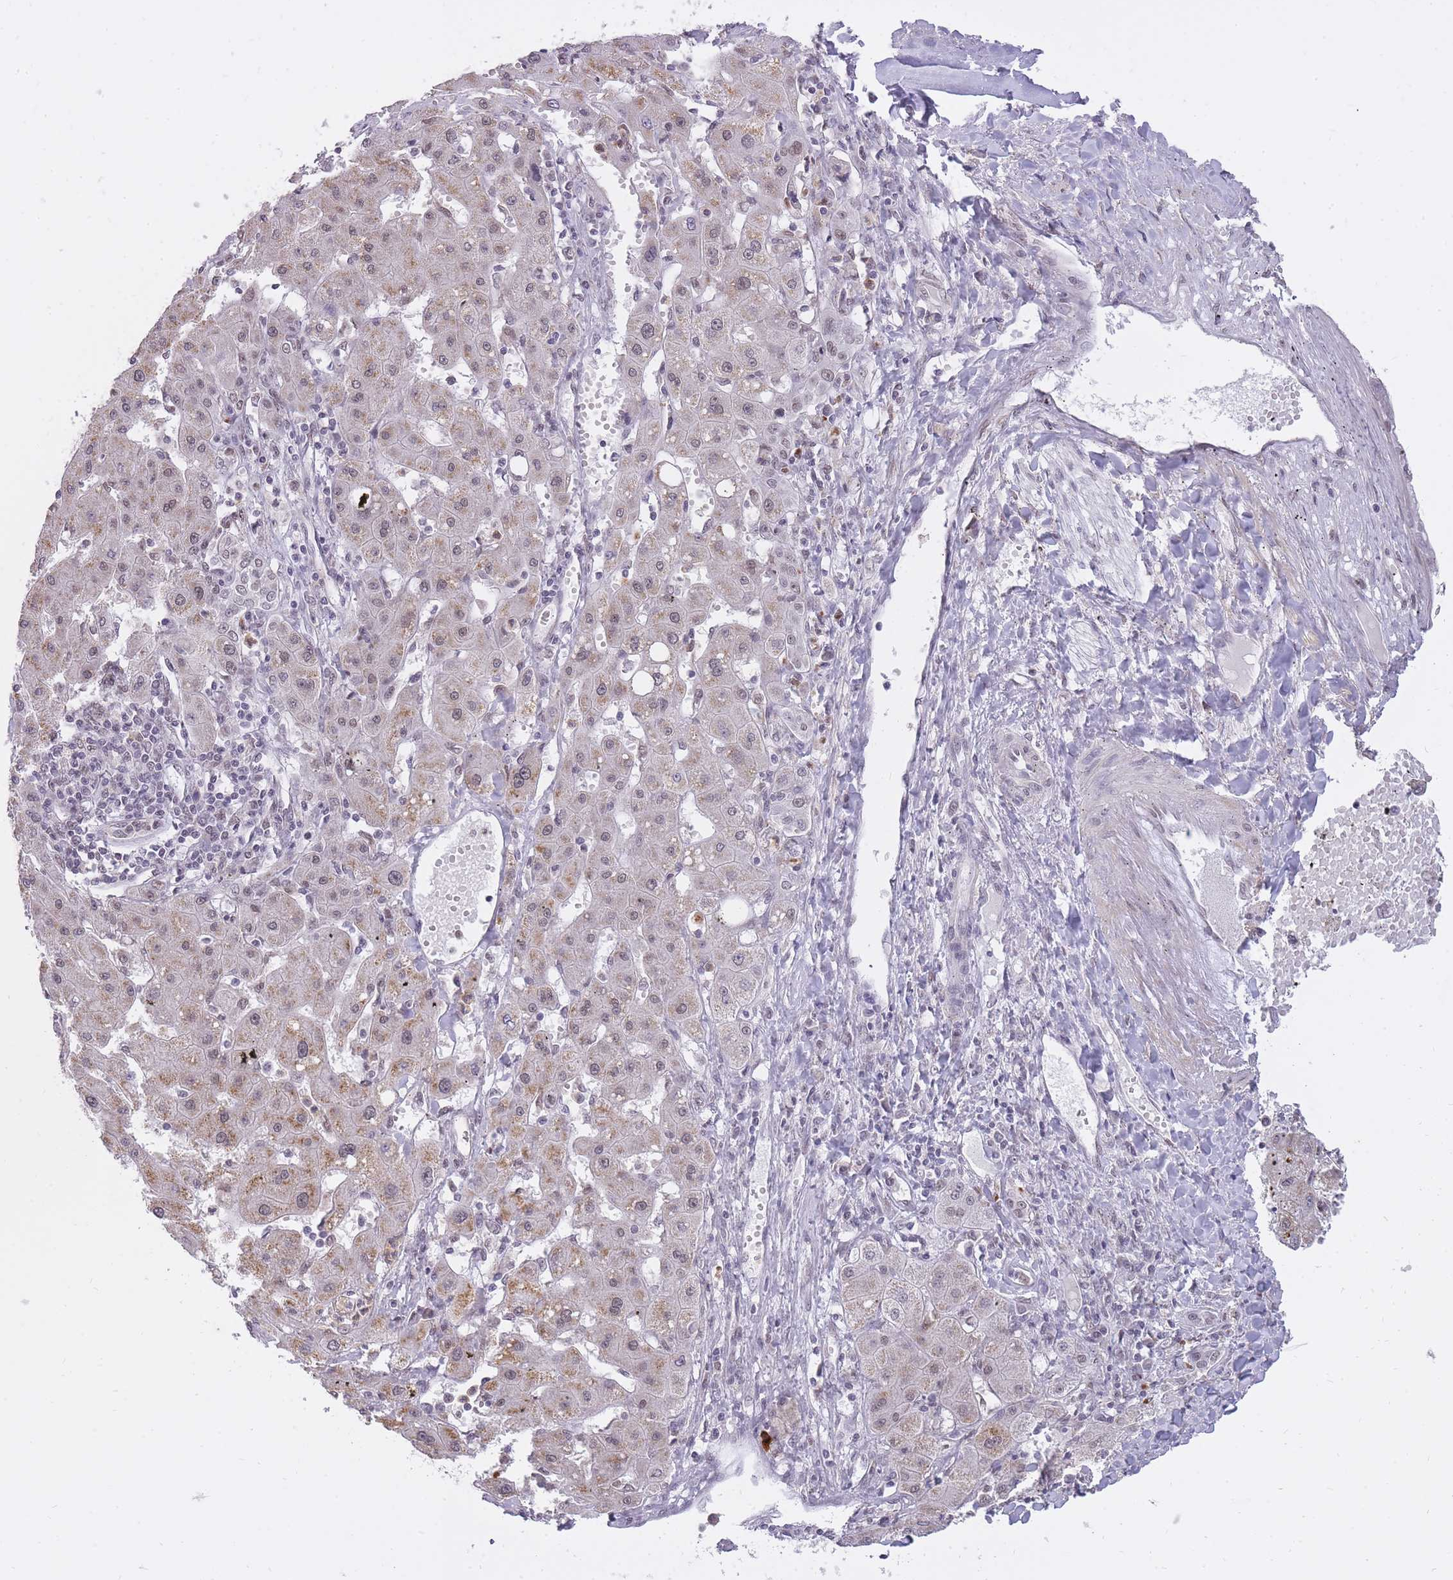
{"staining": {"intensity": "weak", "quantity": "25%-75%", "location": "cytoplasmic/membranous,nuclear"}, "tissue": "liver cancer", "cell_type": "Tumor cells", "image_type": "cancer", "snomed": [{"axis": "morphology", "description": "Carcinoma, Hepatocellular, NOS"}, {"axis": "topography", "description": "Liver"}], "caption": "Immunohistochemical staining of liver hepatocellular carcinoma demonstrates low levels of weak cytoplasmic/membranous and nuclear positivity in about 25%-75% of tumor cells.", "gene": "TIGD1", "patient": {"sex": "male", "age": 72}}